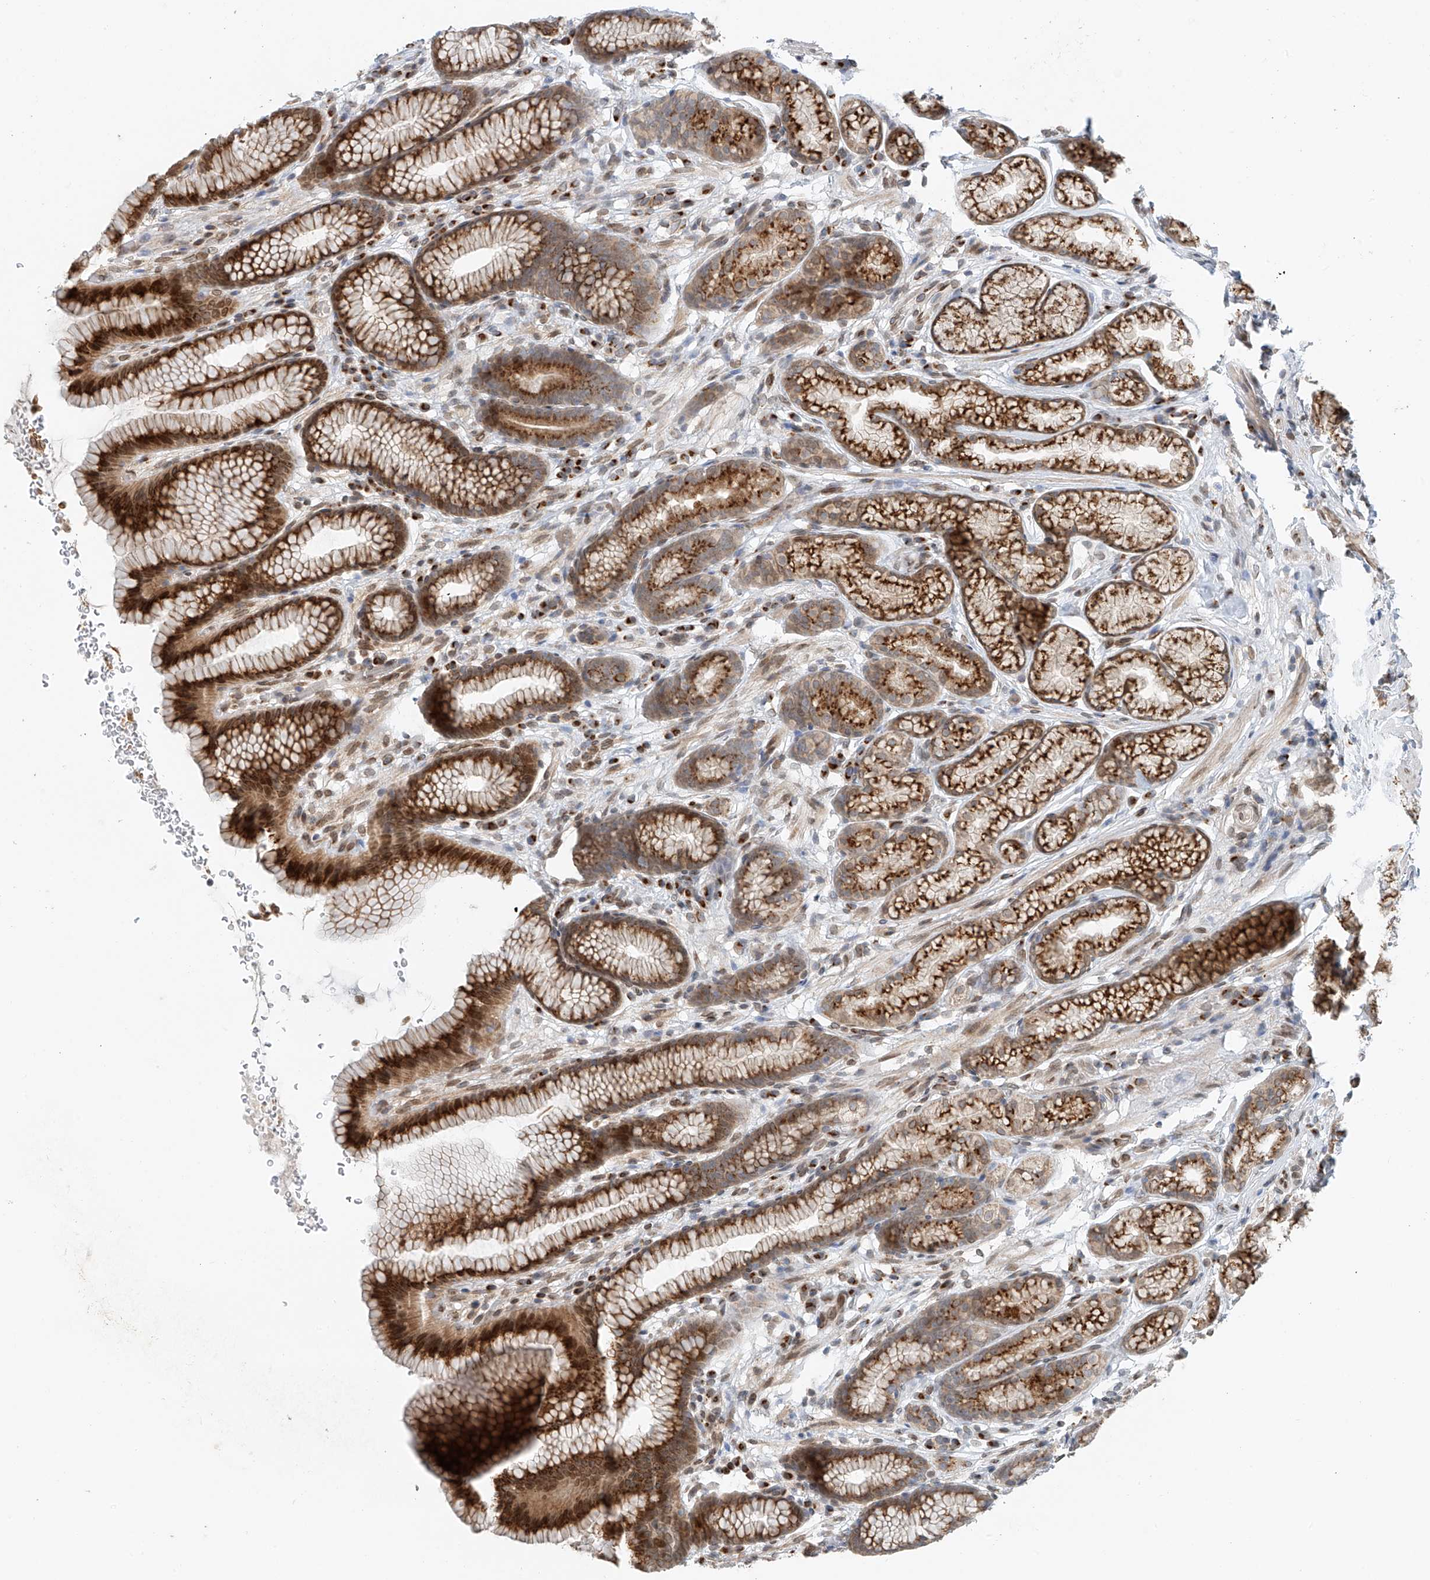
{"staining": {"intensity": "strong", "quantity": "25%-75%", "location": "cytoplasmic/membranous"}, "tissue": "stomach", "cell_type": "Glandular cells", "image_type": "normal", "snomed": [{"axis": "morphology", "description": "Normal tissue, NOS"}, {"axis": "topography", "description": "Stomach"}], "caption": "This histopathology image shows immunohistochemistry staining of unremarkable human stomach, with high strong cytoplasmic/membranous expression in approximately 25%-75% of glandular cells.", "gene": "STARD9", "patient": {"sex": "male", "age": 42}}